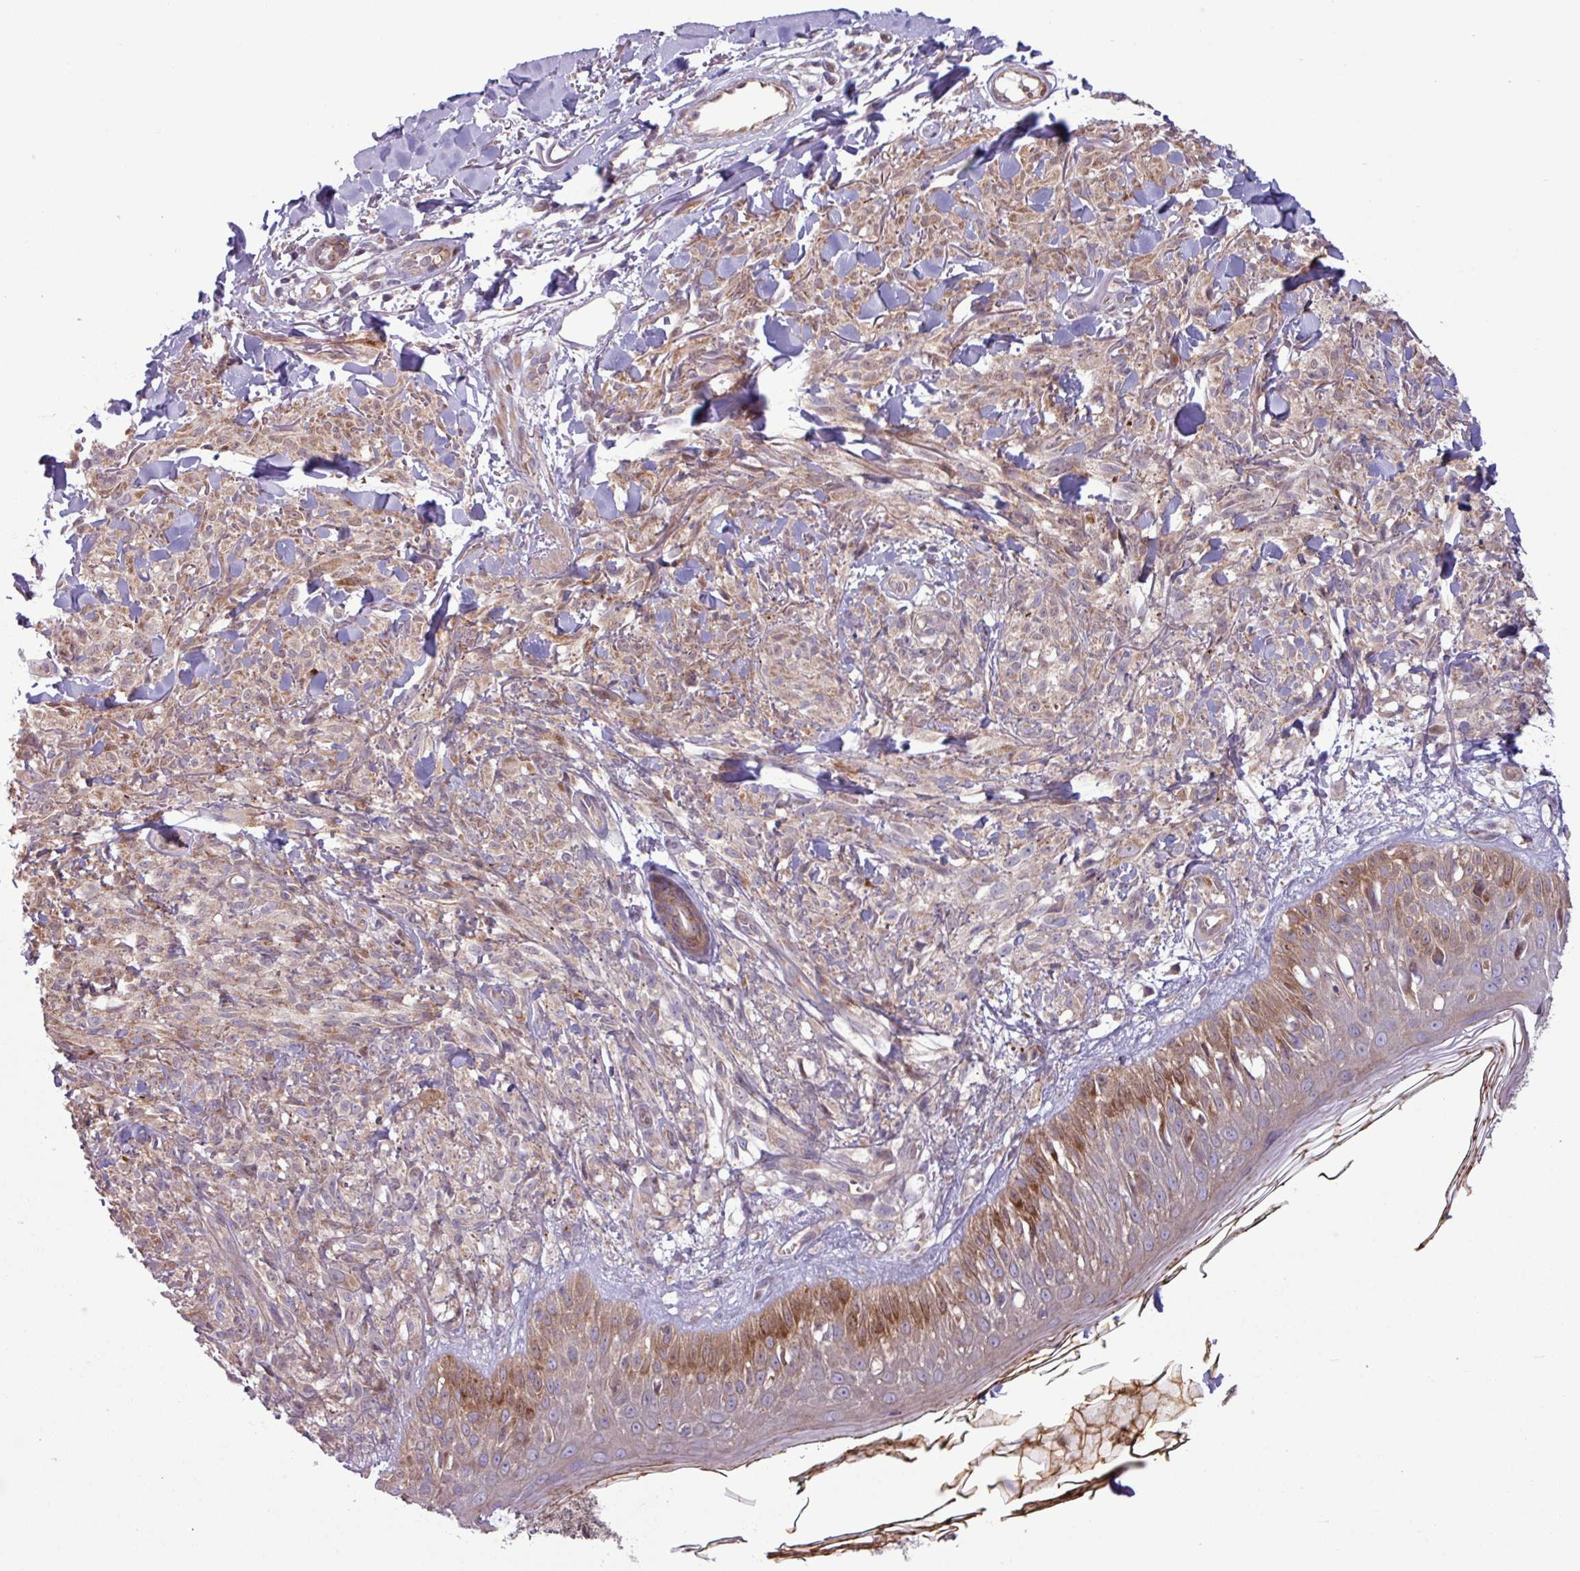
{"staining": {"intensity": "weak", "quantity": "<25%", "location": "cytoplasmic/membranous"}, "tissue": "melanoma", "cell_type": "Tumor cells", "image_type": "cancer", "snomed": [{"axis": "morphology", "description": "Malignant melanoma, NOS"}, {"axis": "topography", "description": "Skin of forearm"}], "caption": "A photomicrograph of human malignant melanoma is negative for staining in tumor cells. The staining is performed using DAB brown chromogen with nuclei counter-stained in using hematoxylin.", "gene": "PDPR", "patient": {"sex": "female", "age": 65}}